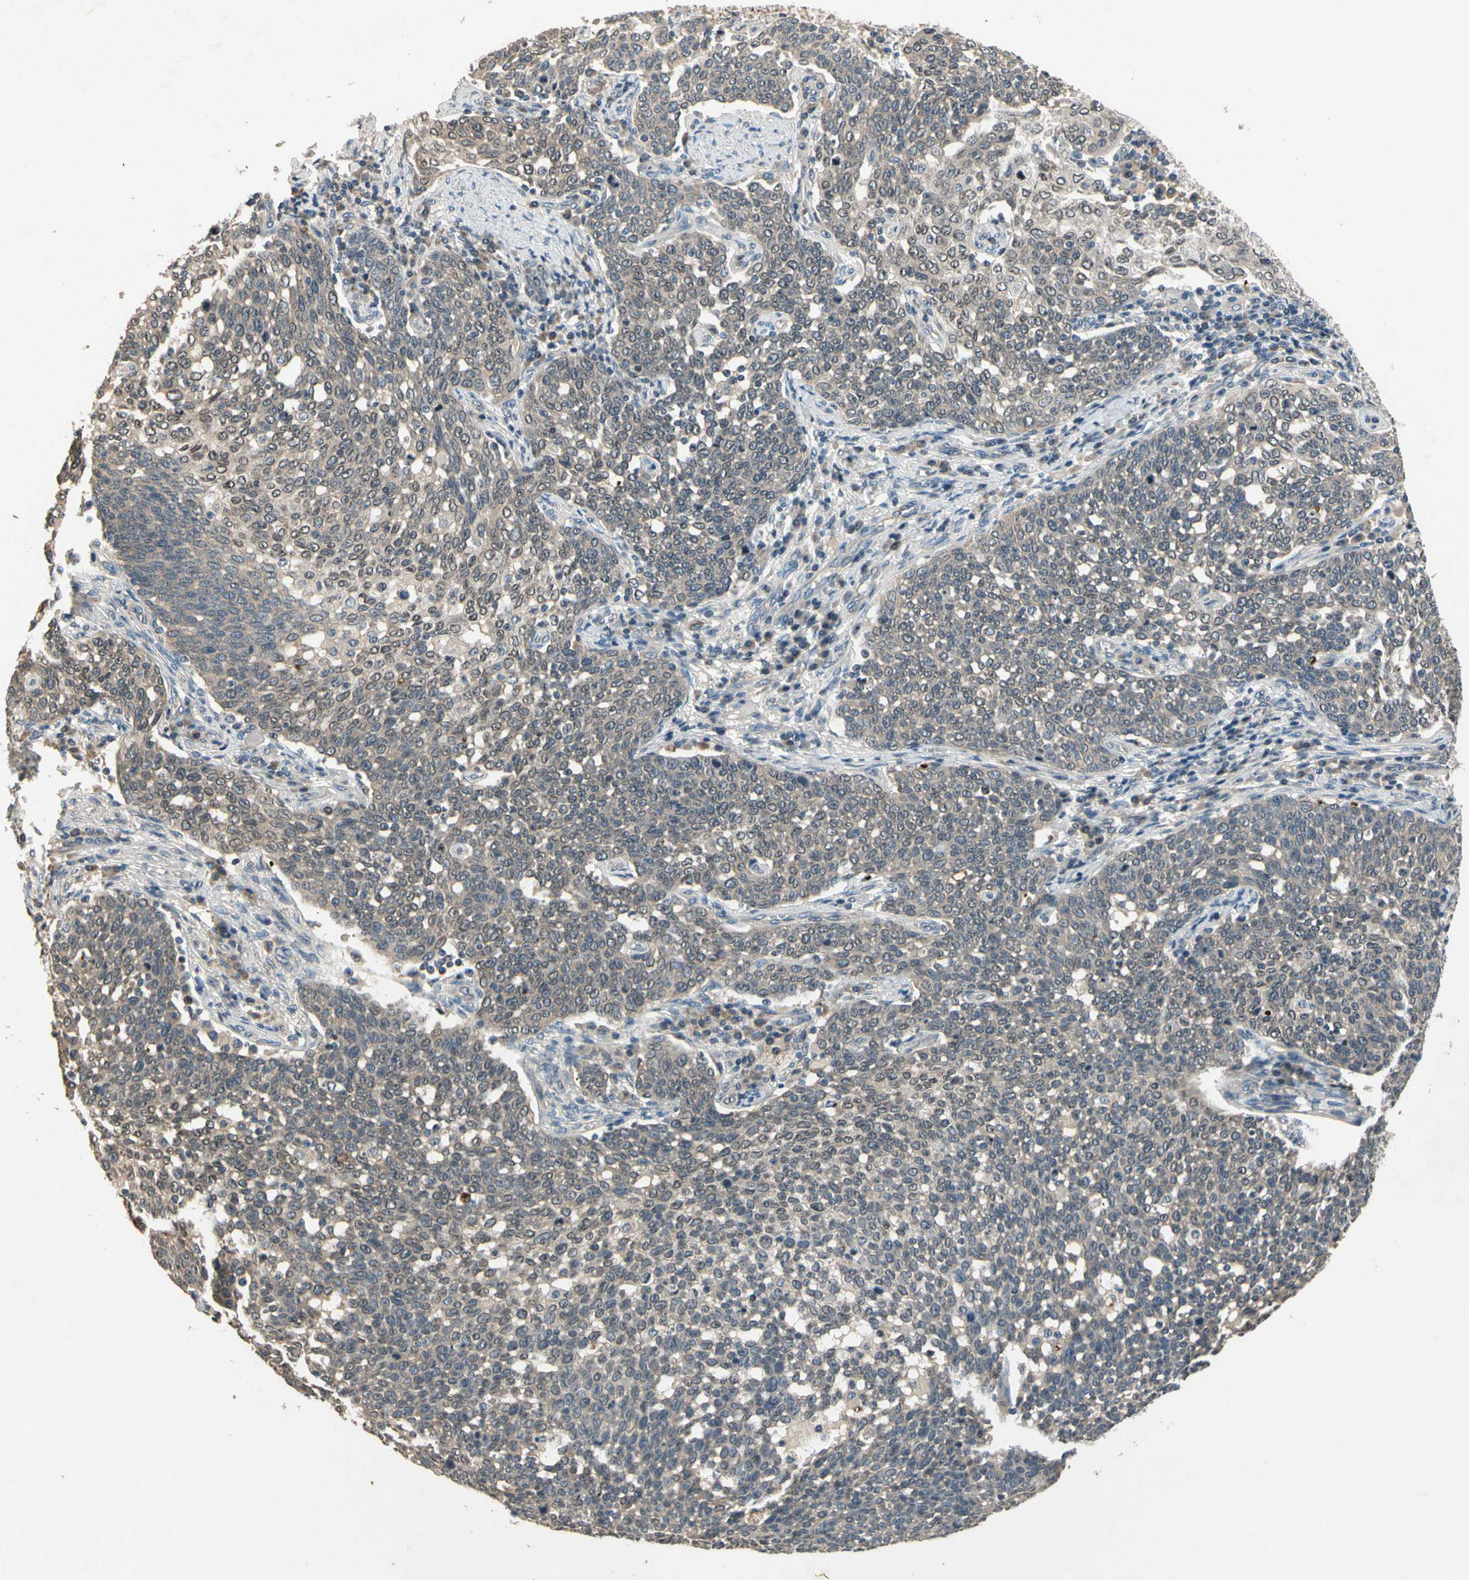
{"staining": {"intensity": "weak", "quantity": ">75%", "location": "cytoplasmic/membranous"}, "tissue": "cervical cancer", "cell_type": "Tumor cells", "image_type": "cancer", "snomed": [{"axis": "morphology", "description": "Squamous cell carcinoma, NOS"}, {"axis": "topography", "description": "Cervix"}], "caption": "Protein staining of cervical cancer (squamous cell carcinoma) tissue exhibits weak cytoplasmic/membranous positivity in approximately >75% of tumor cells.", "gene": "ALKBH3", "patient": {"sex": "female", "age": 34}}